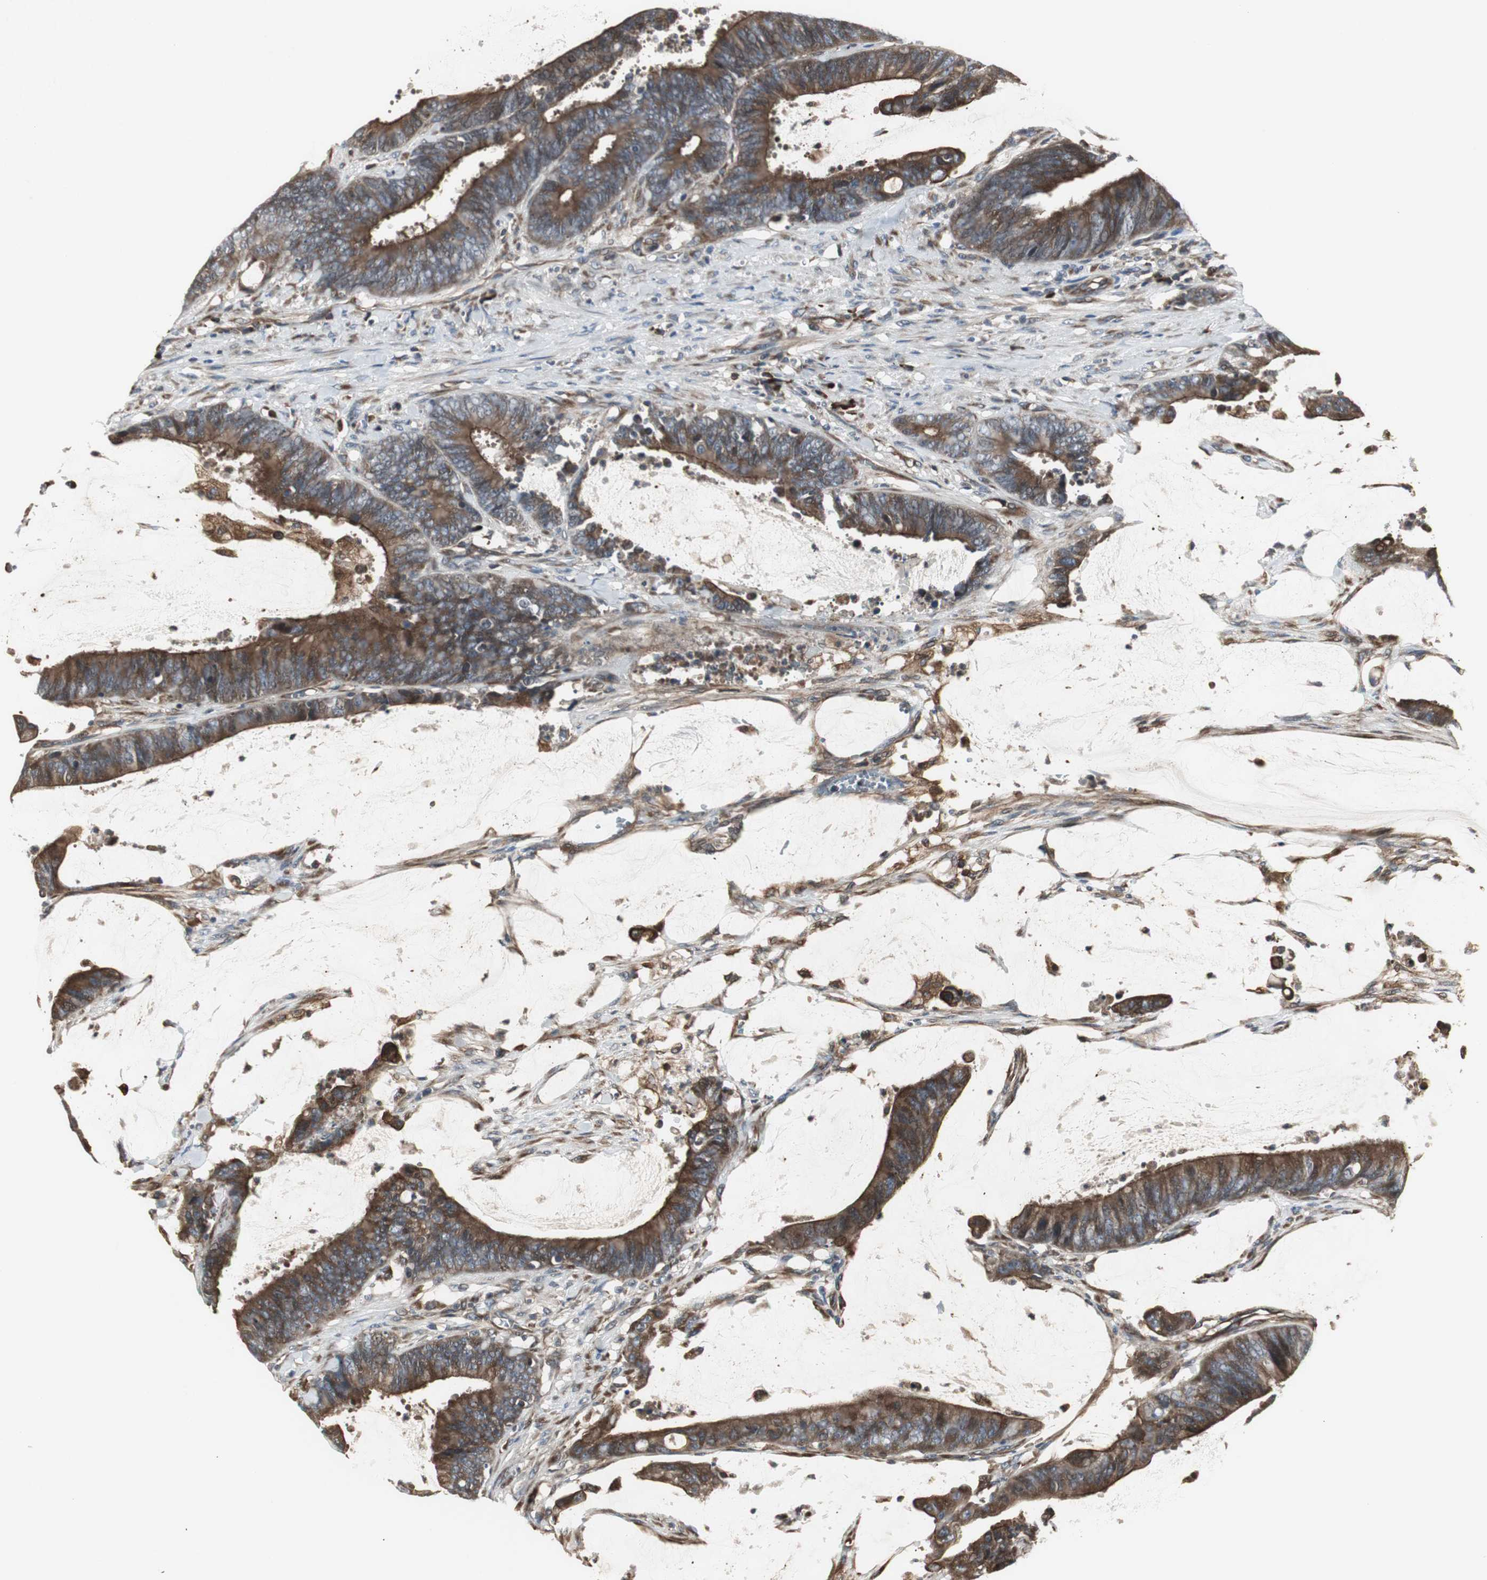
{"staining": {"intensity": "strong", "quantity": ">75%", "location": "cytoplasmic/membranous"}, "tissue": "colorectal cancer", "cell_type": "Tumor cells", "image_type": "cancer", "snomed": [{"axis": "morphology", "description": "Adenocarcinoma, NOS"}, {"axis": "topography", "description": "Rectum"}], "caption": "An image of human colorectal cancer (adenocarcinoma) stained for a protein demonstrates strong cytoplasmic/membranous brown staining in tumor cells.", "gene": "CHP1", "patient": {"sex": "female", "age": 66}}